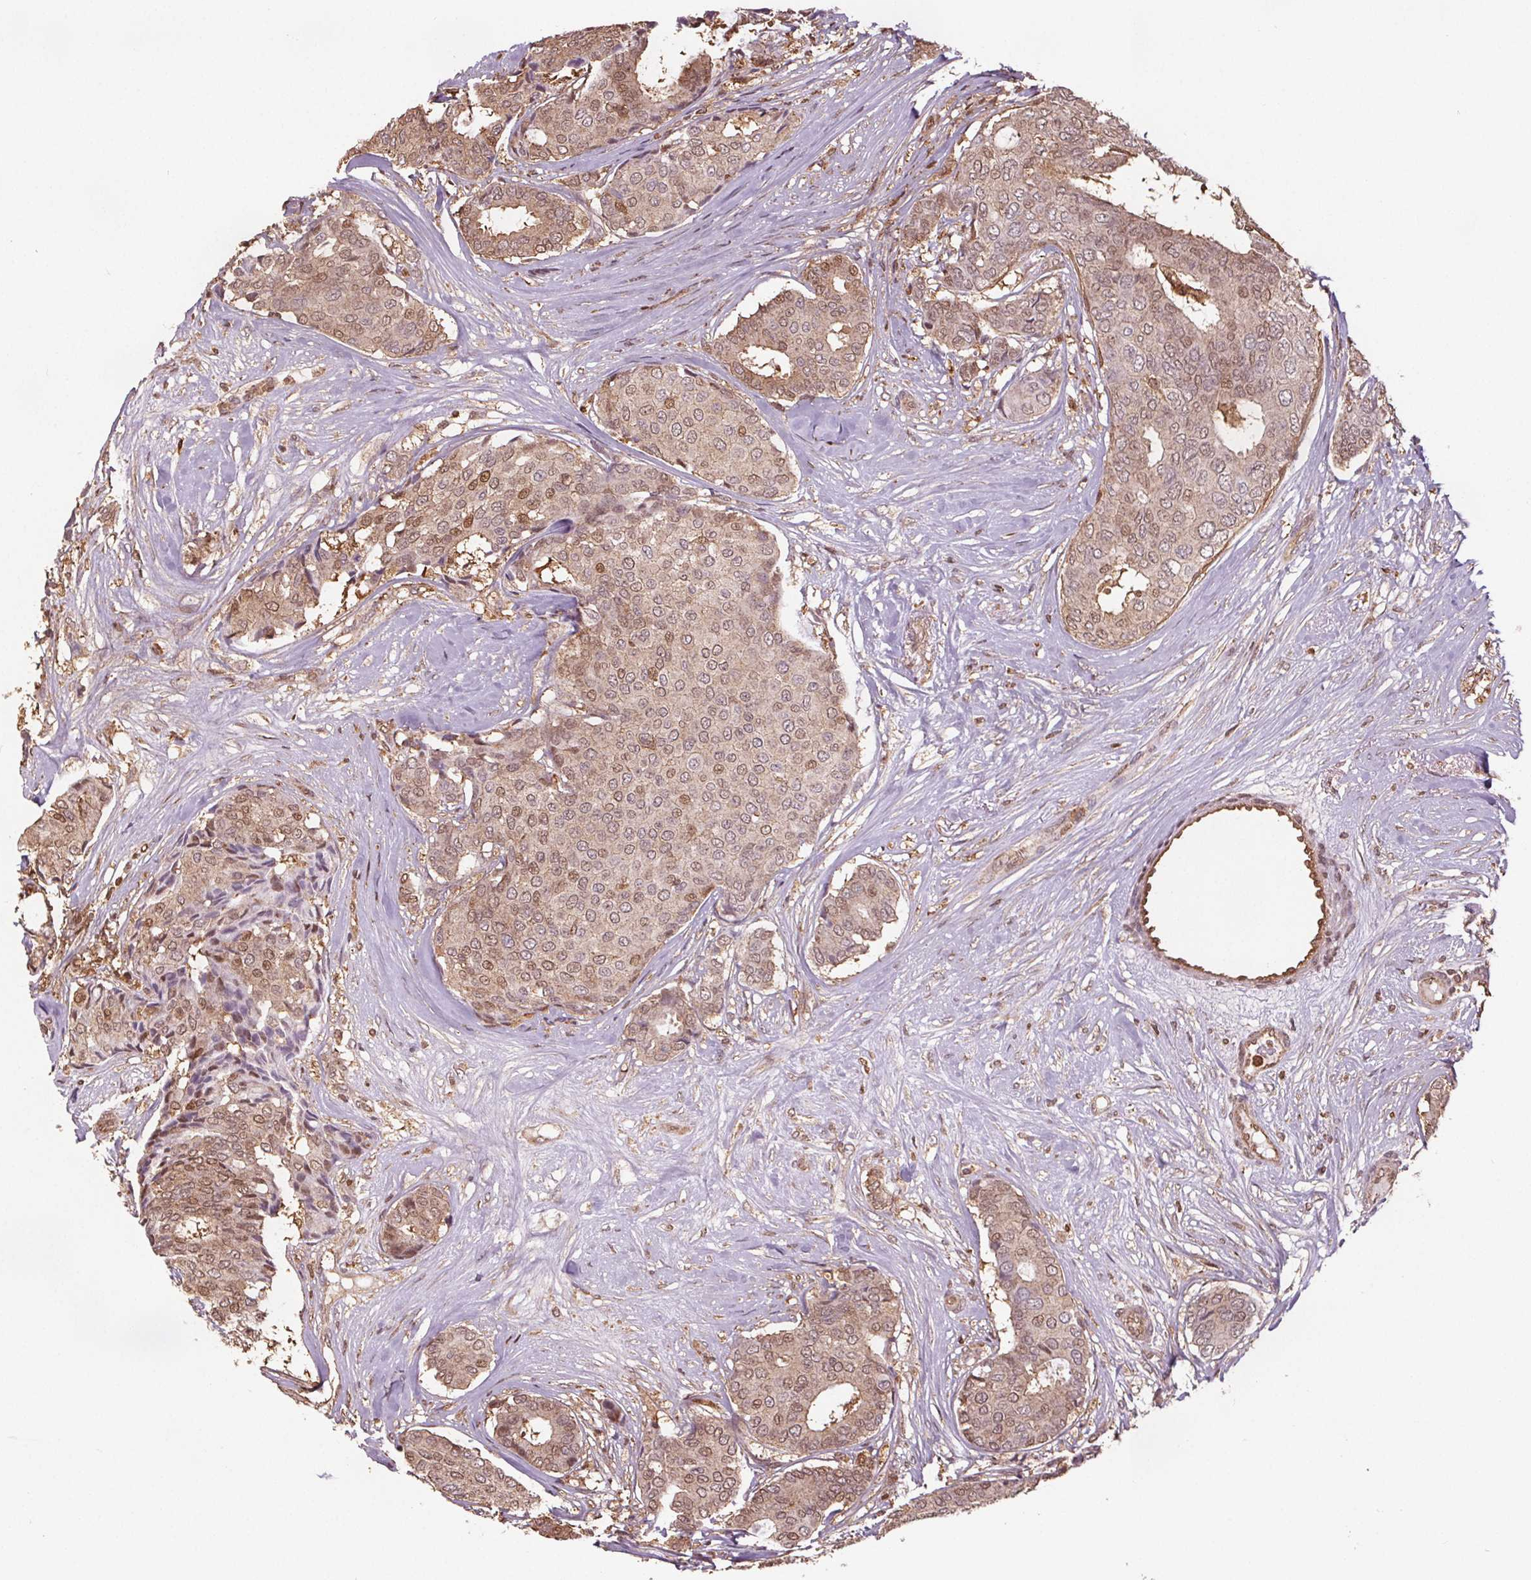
{"staining": {"intensity": "moderate", "quantity": ">75%", "location": "cytoplasmic/membranous,nuclear"}, "tissue": "breast cancer", "cell_type": "Tumor cells", "image_type": "cancer", "snomed": [{"axis": "morphology", "description": "Duct carcinoma"}, {"axis": "topography", "description": "Breast"}], "caption": "Brown immunohistochemical staining in breast cancer (intraductal carcinoma) reveals moderate cytoplasmic/membranous and nuclear staining in about >75% of tumor cells. (DAB IHC, brown staining for protein, blue staining for nuclei).", "gene": "ENO1", "patient": {"sex": "female", "age": 75}}